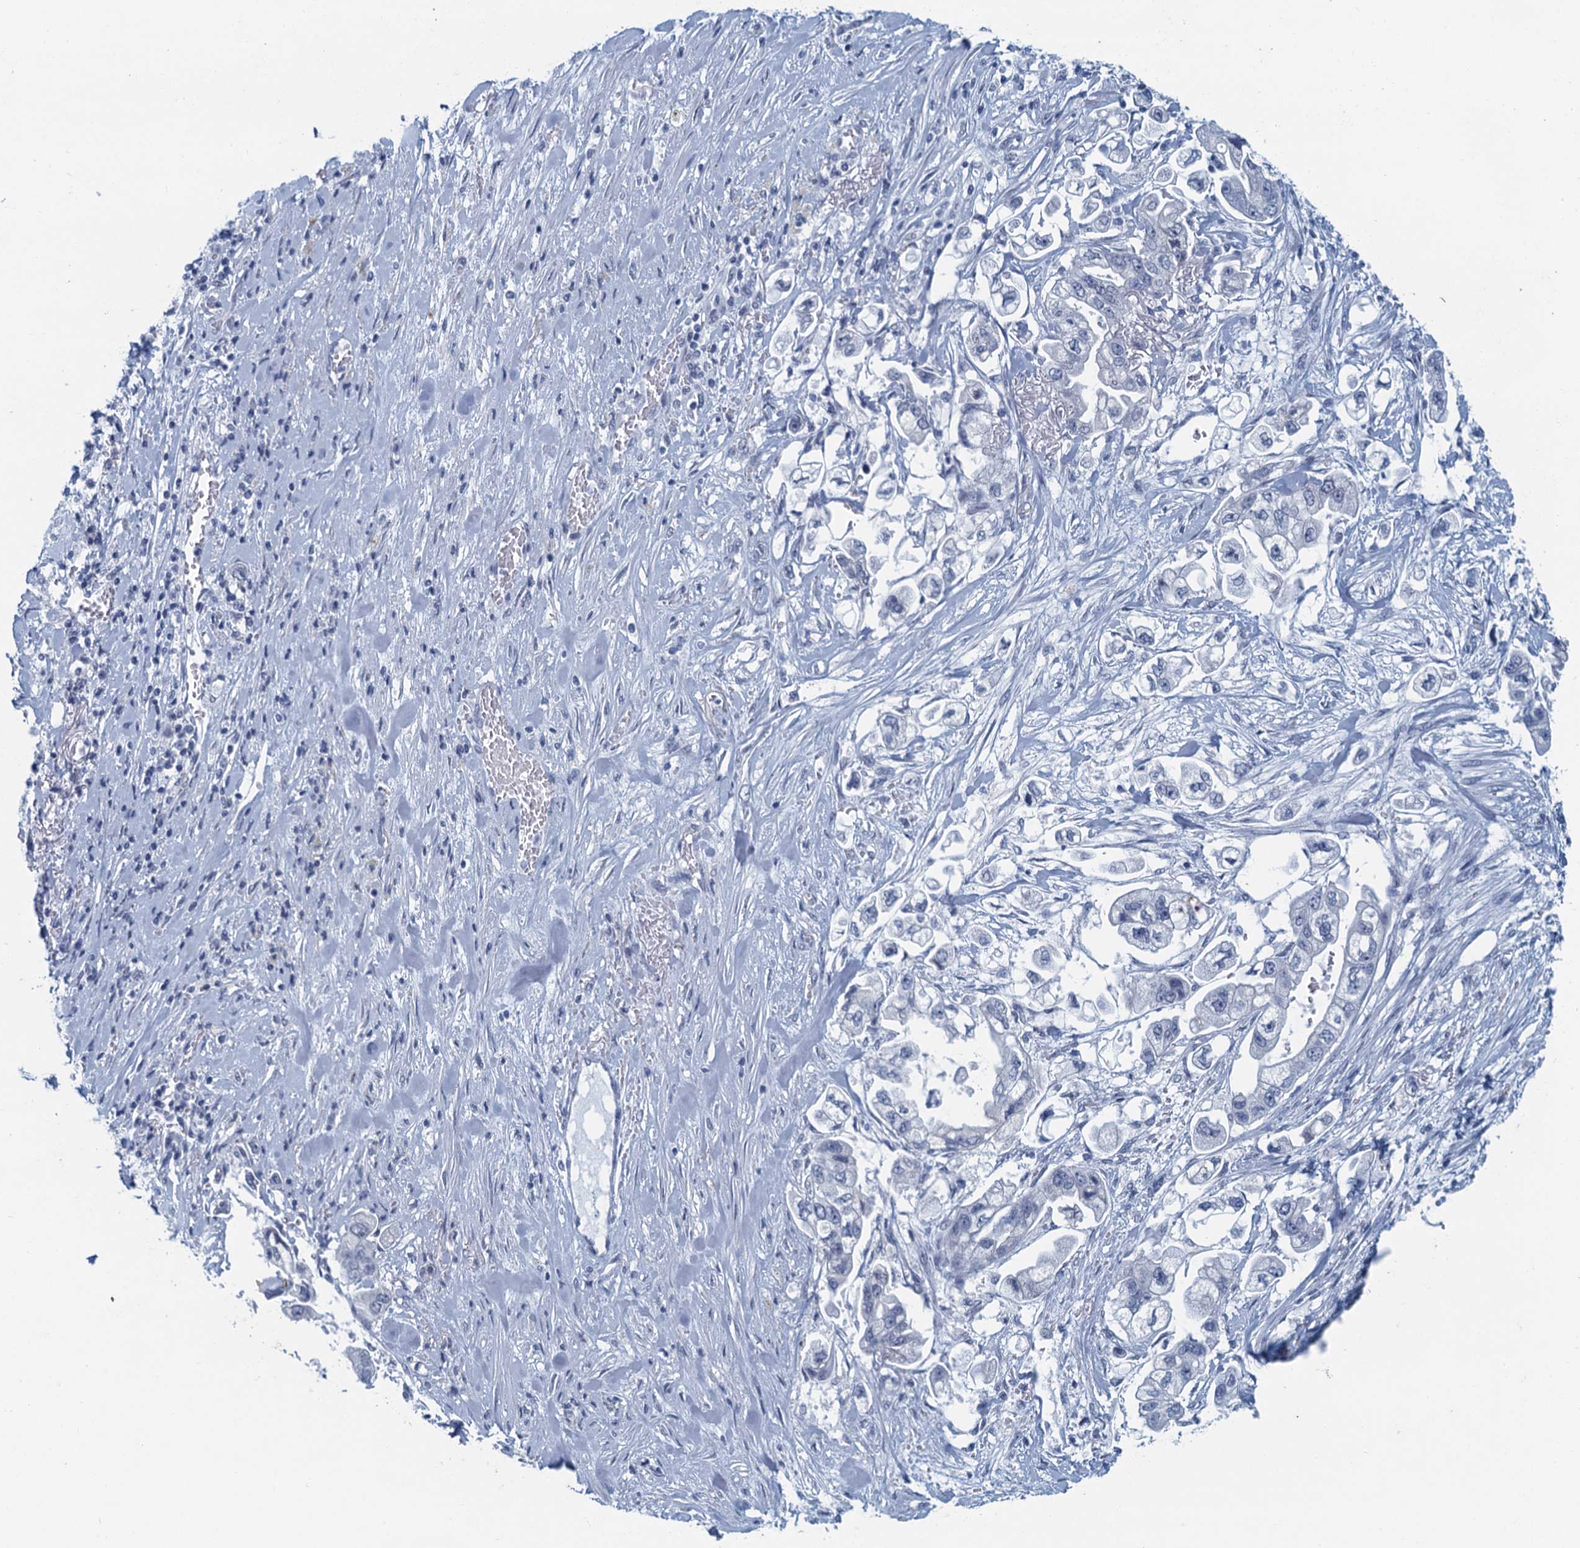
{"staining": {"intensity": "negative", "quantity": "none", "location": "none"}, "tissue": "stomach cancer", "cell_type": "Tumor cells", "image_type": "cancer", "snomed": [{"axis": "morphology", "description": "Adenocarcinoma, NOS"}, {"axis": "topography", "description": "Stomach"}], "caption": "This is a histopathology image of immunohistochemistry (IHC) staining of stomach cancer, which shows no staining in tumor cells.", "gene": "ENSG00000131152", "patient": {"sex": "male", "age": 62}}